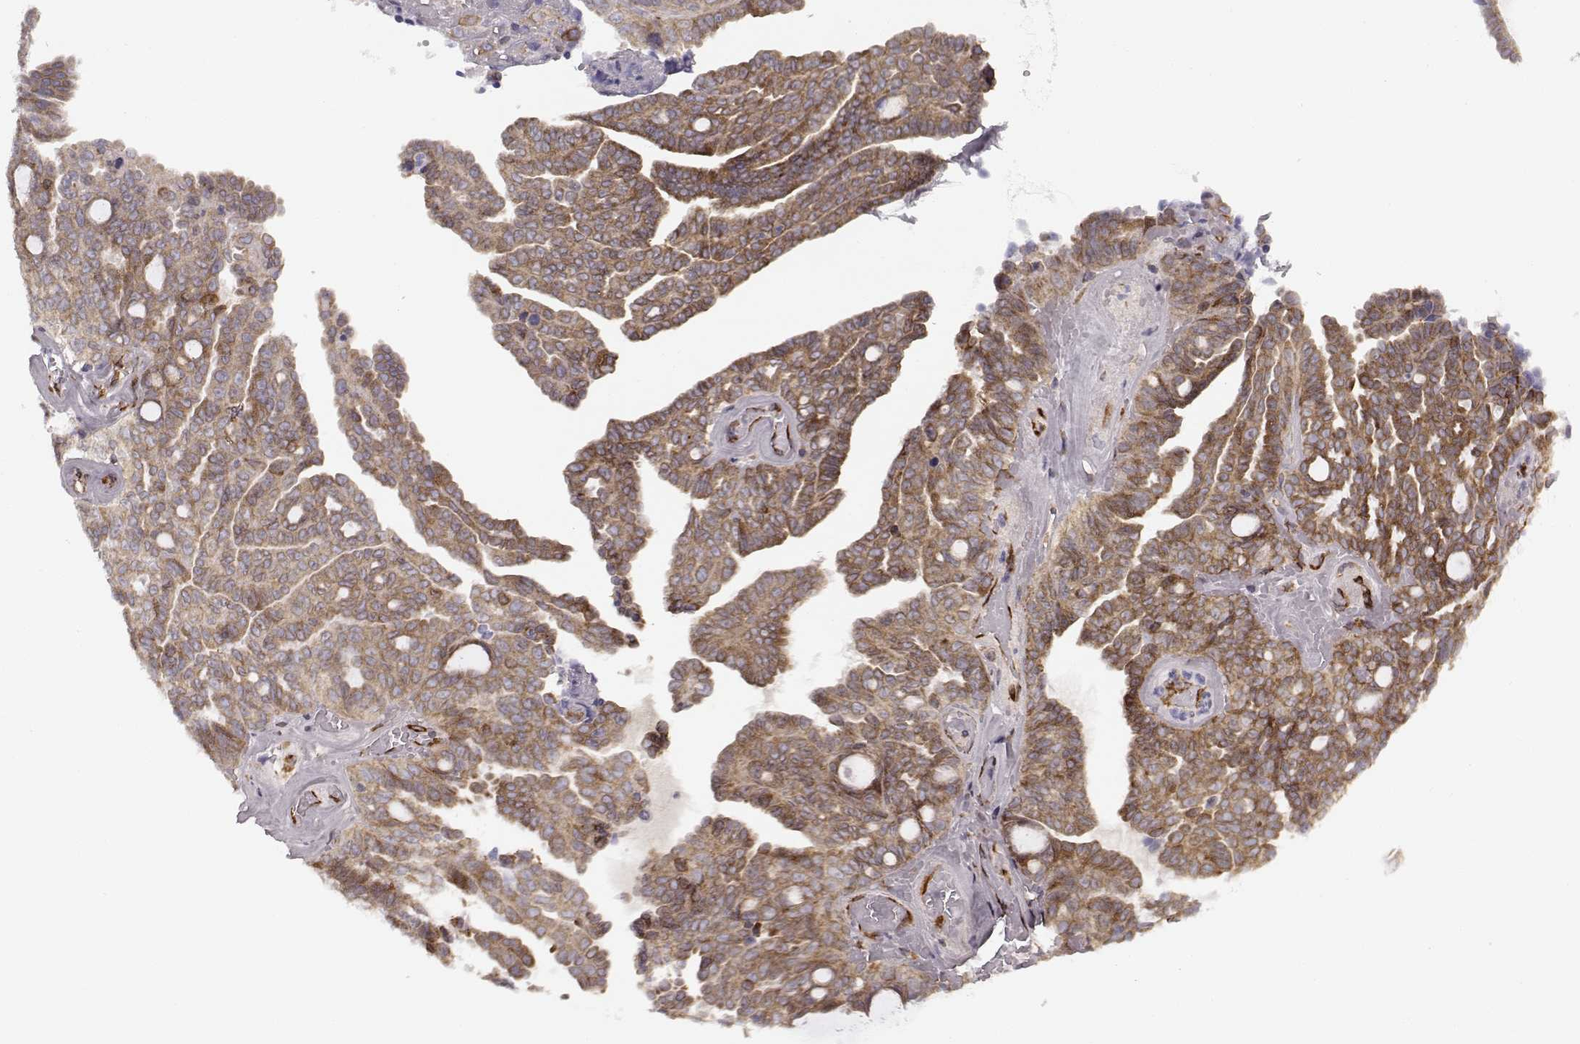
{"staining": {"intensity": "moderate", "quantity": "25%-75%", "location": "cytoplasmic/membranous"}, "tissue": "ovarian cancer", "cell_type": "Tumor cells", "image_type": "cancer", "snomed": [{"axis": "morphology", "description": "Cystadenocarcinoma, serous, NOS"}, {"axis": "topography", "description": "Ovary"}], "caption": "Immunohistochemistry (DAB (3,3'-diaminobenzidine)) staining of ovarian cancer (serous cystadenocarcinoma) reveals moderate cytoplasmic/membranous protein expression in about 25%-75% of tumor cells.", "gene": "TMEM14A", "patient": {"sex": "female", "age": 71}}